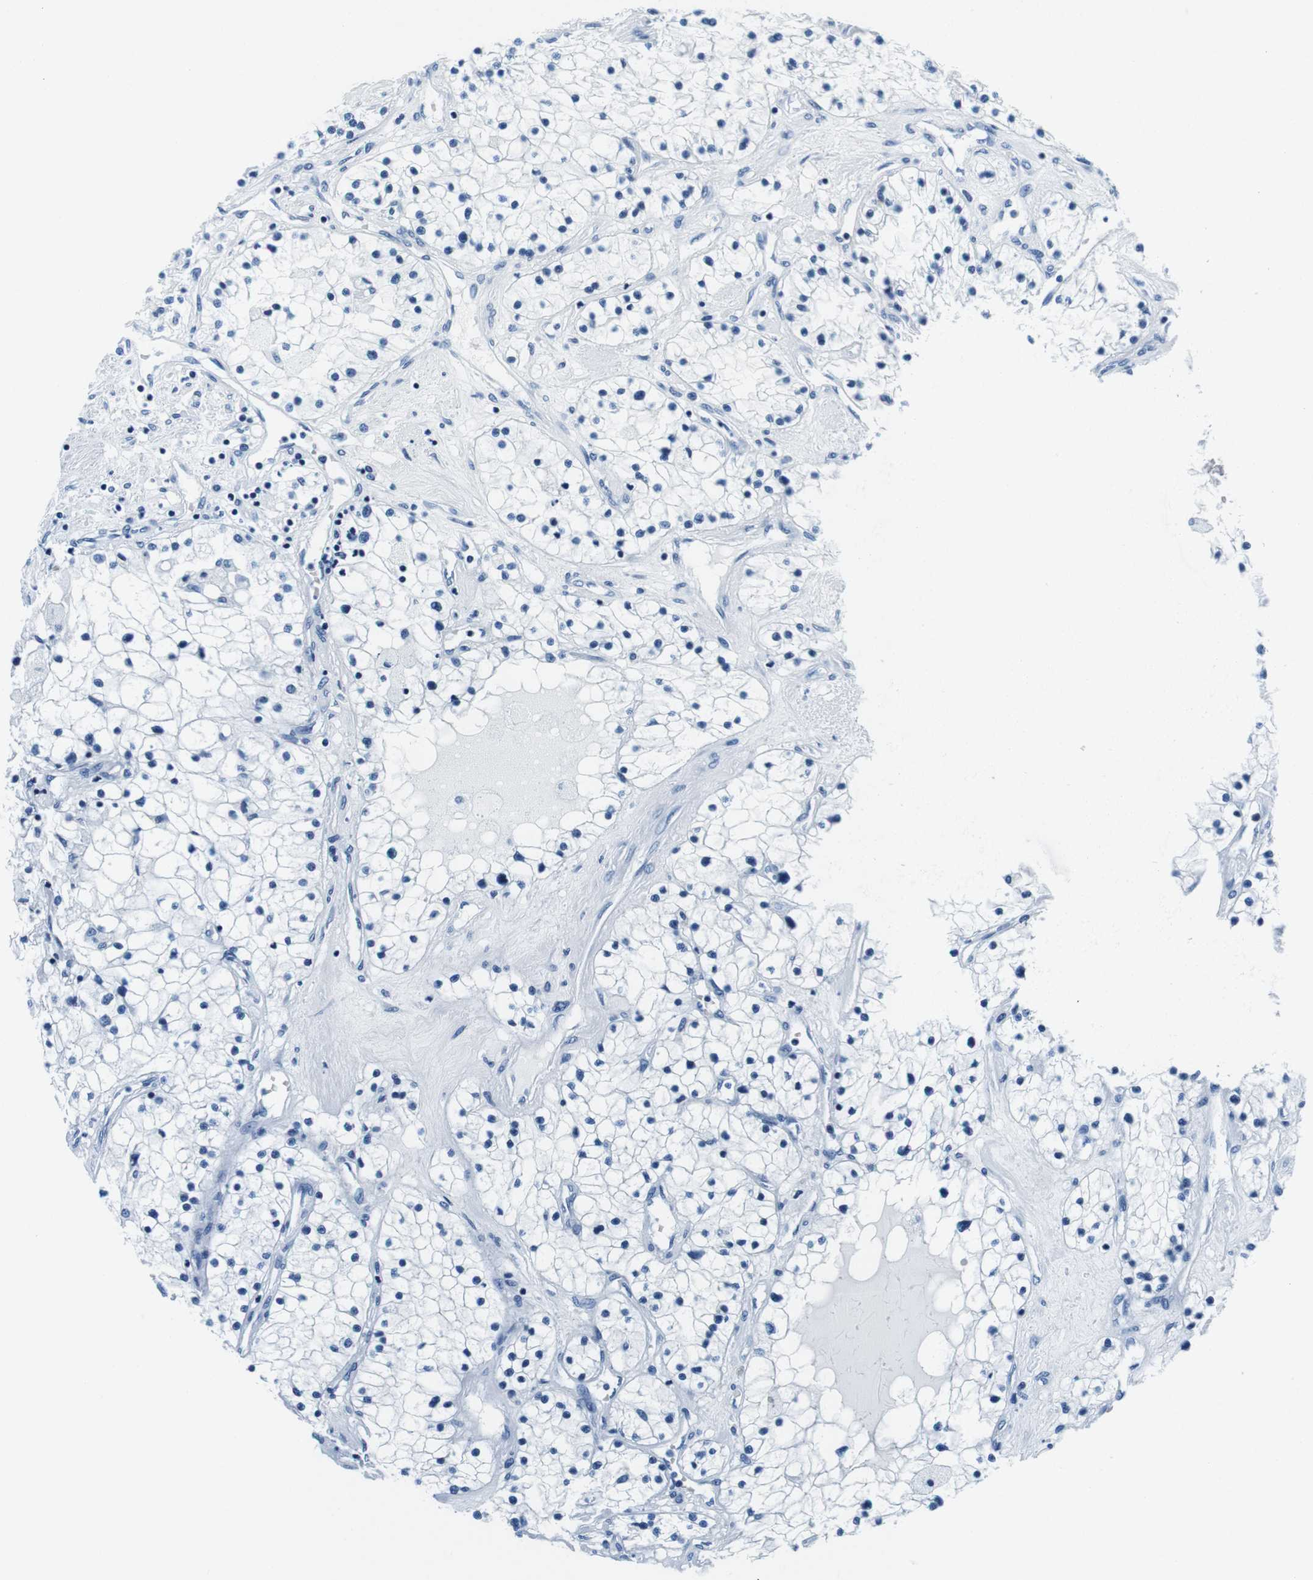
{"staining": {"intensity": "negative", "quantity": "none", "location": "none"}, "tissue": "renal cancer", "cell_type": "Tumor cells", "image_type": "cancer", "snomed": [{"axis": "morphology", "description": "Adenocarcinoma, NOS"}, {"axis": "topography", "description": "Kidney"}], "caption": "An immunohistochemistry (IHC) micrograph of renal adenocarcinoma is shown. There is no staining in tumor cells of renal adenocarcinoma.", "gene": "ELANE", "patient": {"sex": "male", "age": 68}}